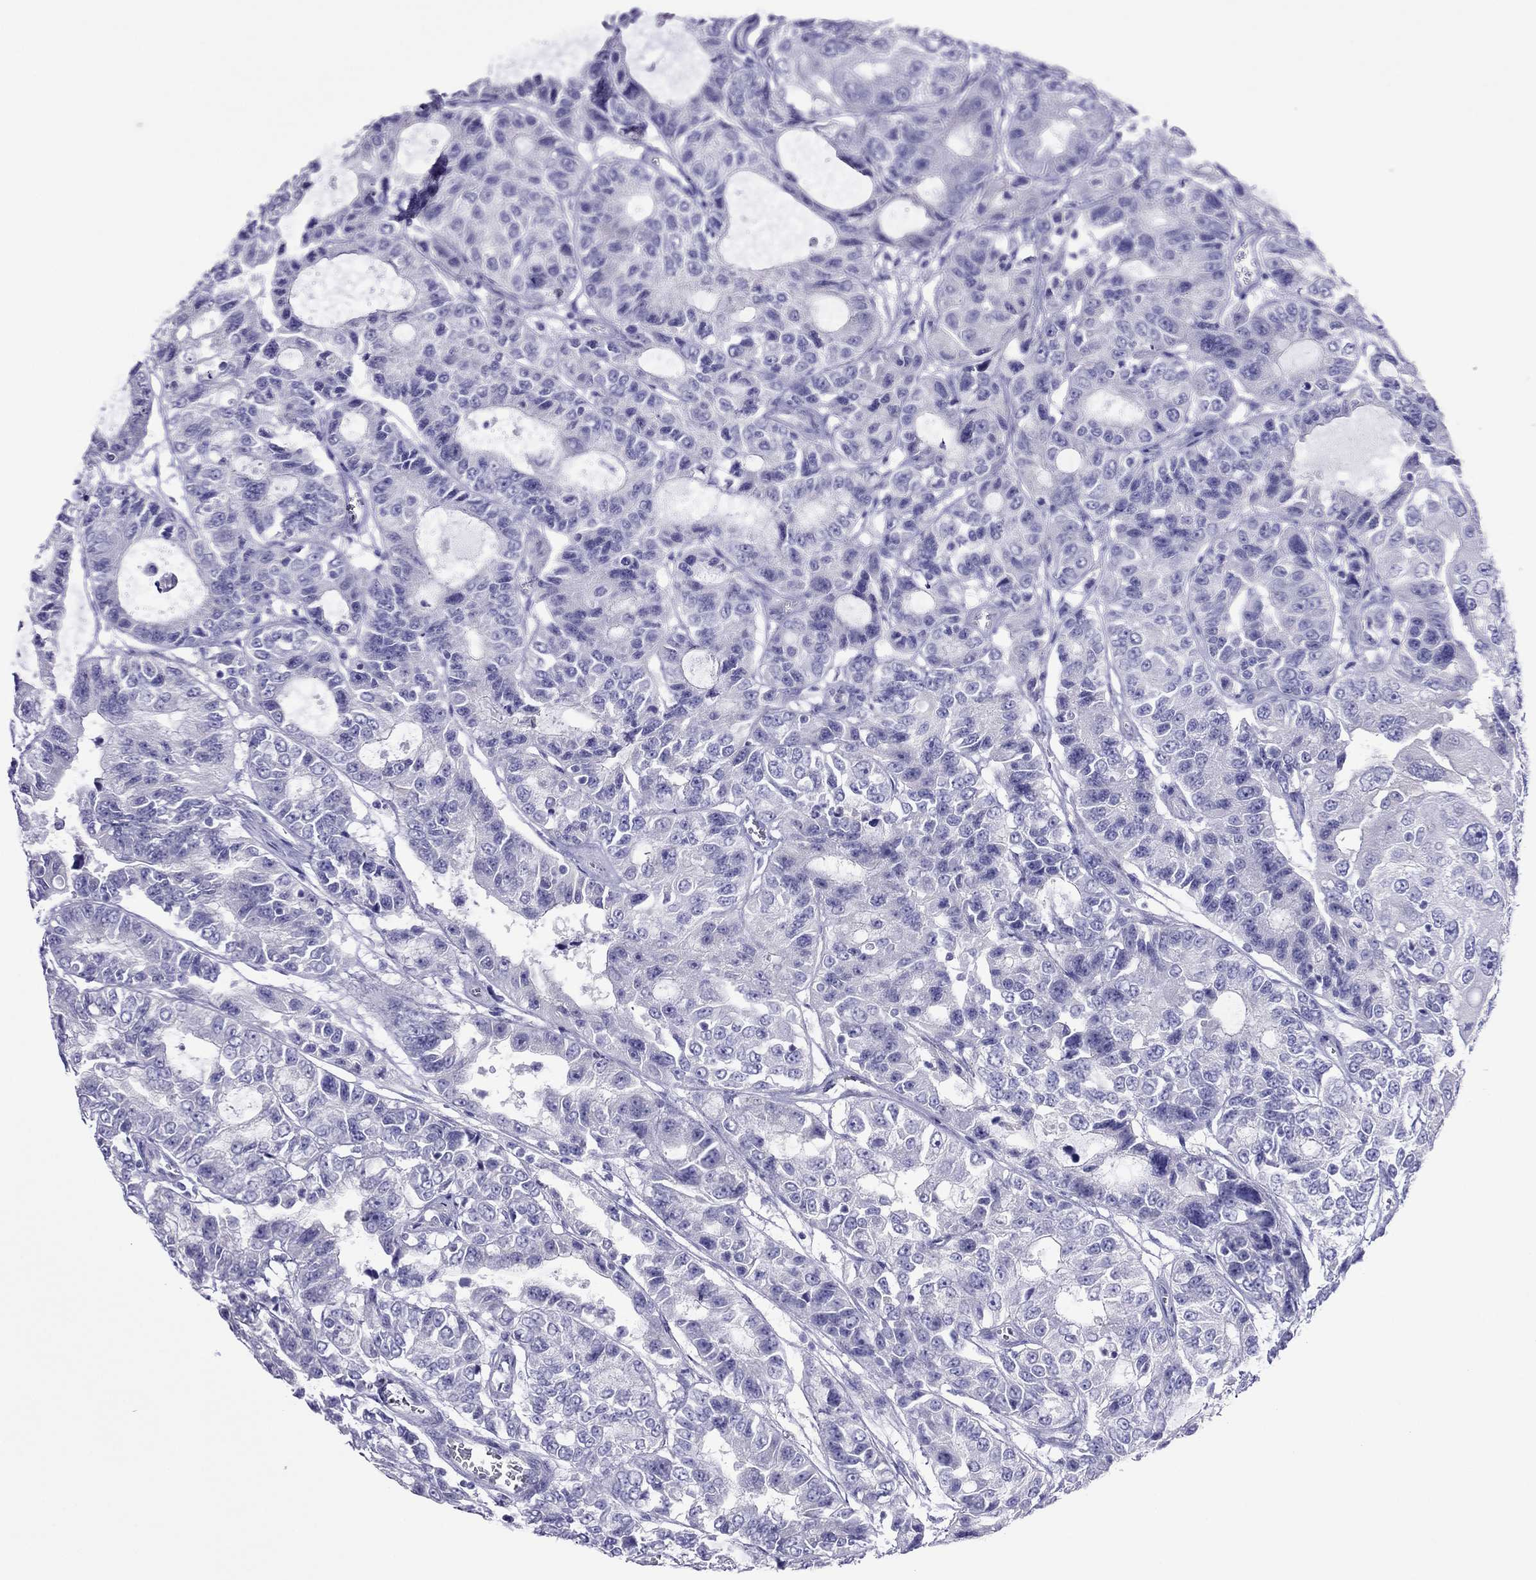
{"staining": {"intensity": "negative", "quantity": "none", "location": "none"}, "tissue": "urothelial cancer", "cell_type": "Tumor cells", "image_type": "cancer", "snomed": [{"axis": "morphology", "description": "Urothelial carcinoma, NOS"}, {"axis": "morphology", "description": "Urothelial carcinoma, High grade"}, {"axis": "topography", "description": "Urinary bladder"}], "caption": "An image of human urothelial cancer is negative for staining in tumor cells.", "gene": "PCDHA6", "patient": {"sex": "female", "age": 73}}